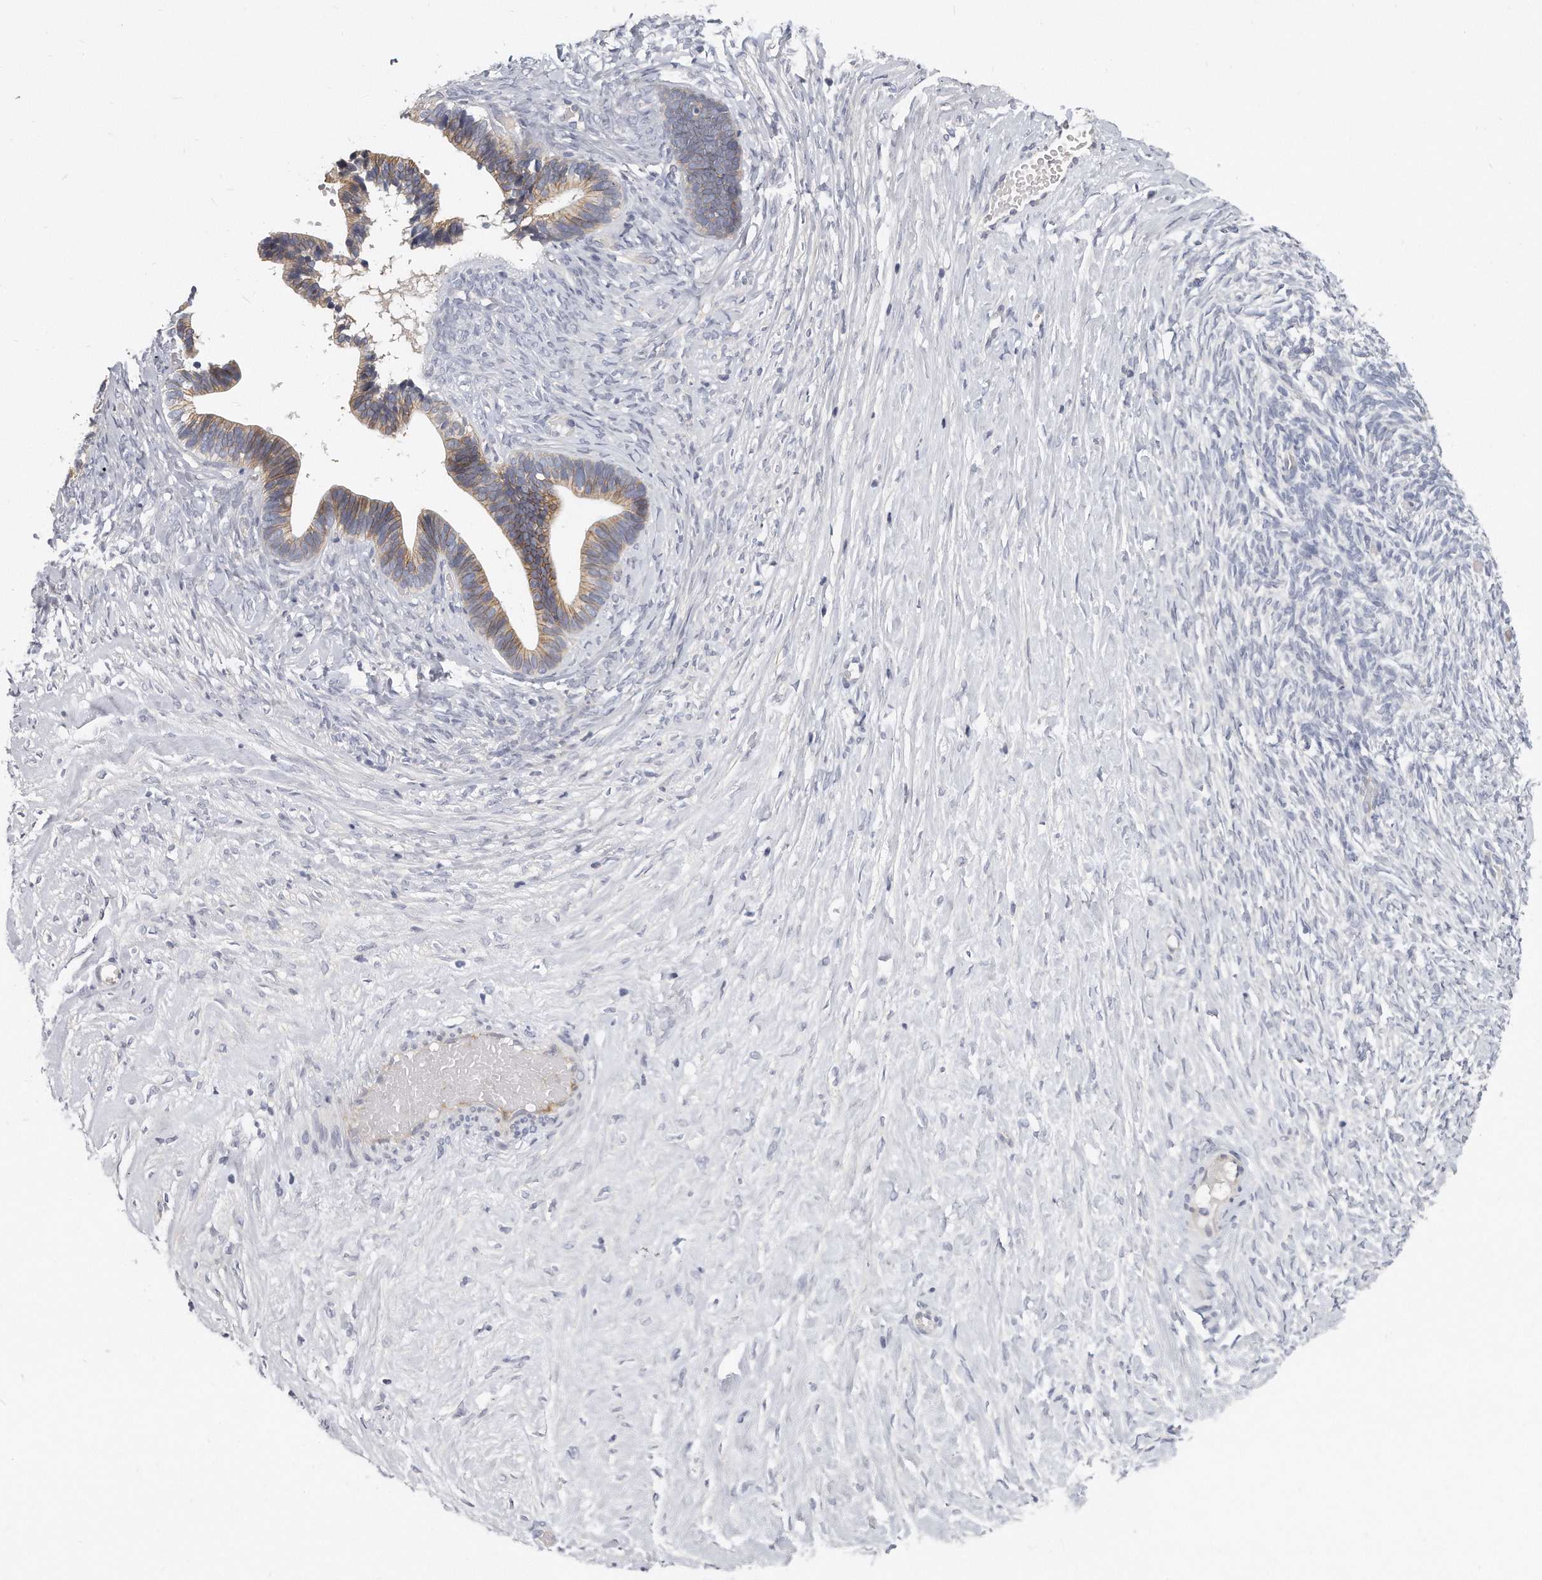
{"staining": {"intensity": "weak", "quantity": ">75%", "location": "cytoplasmic/membranous"}, "tissue": "ovarian cancer", "cell_type": "Tumor cells", "image_type": "cancer", "snomed": [{"axis": "morphology", "description": "Cystadenocarcinoma, serous, NOS"}, {"axis": "topography", "description": "Ovary"}], "caption": "IHC histopathology image of neoplastic tissue: ovarian serous cystadenocarcinoma stained using IHC exhibits low levels of weak protein expression localized specifically in the cytoplasmic/membranous of tumor cells, appearing as a cytoplasmic/membranous brown color.", "gene": "PLEKHA6", "patient": {"sex": "female", "age": 56}}